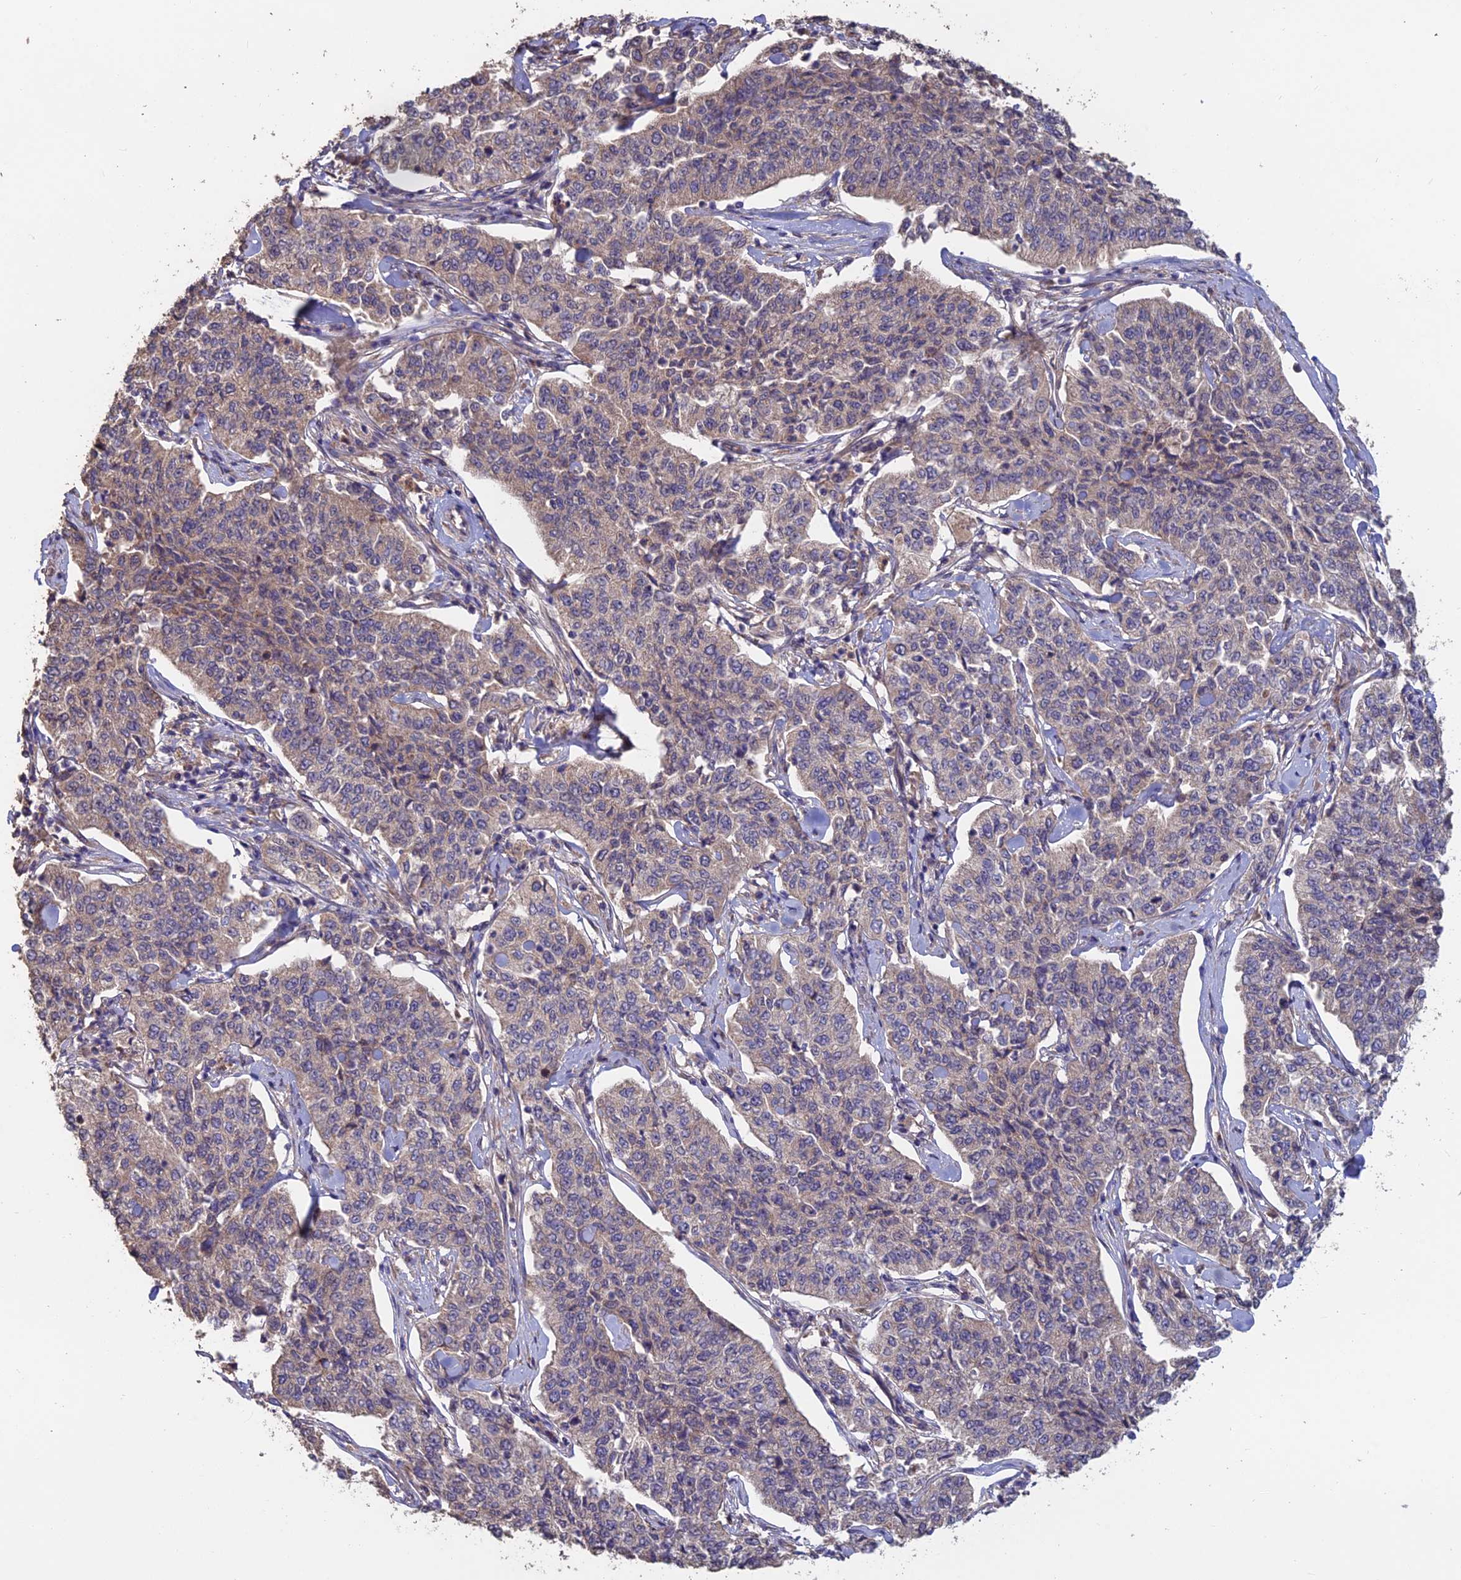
{"staining": {"intensity": "weak", "quantity": "25%-75%", "location": "cytoplasmic/membranous"}, "tissue": "cervical cancer", "cell_type": "Tumor cells", "image_type": "cancer", "snomed": [{"axis": "morphology", "description": "Squamous cell carcinoma, NOS"}, {"axis": "topography", "description": "Cervix"}], "caption": "Immunohistochemistry (IHC) photomicrograph of human cervical cancer (squamous cell carcinoma) stained for a protein (brown), which exhibits low levels of weak cytoplasmic/membranous positivity in about 25%-75% of tumor cells.", "gene": "SHISA5", "patient": {"sex": "female", "age": 35}}